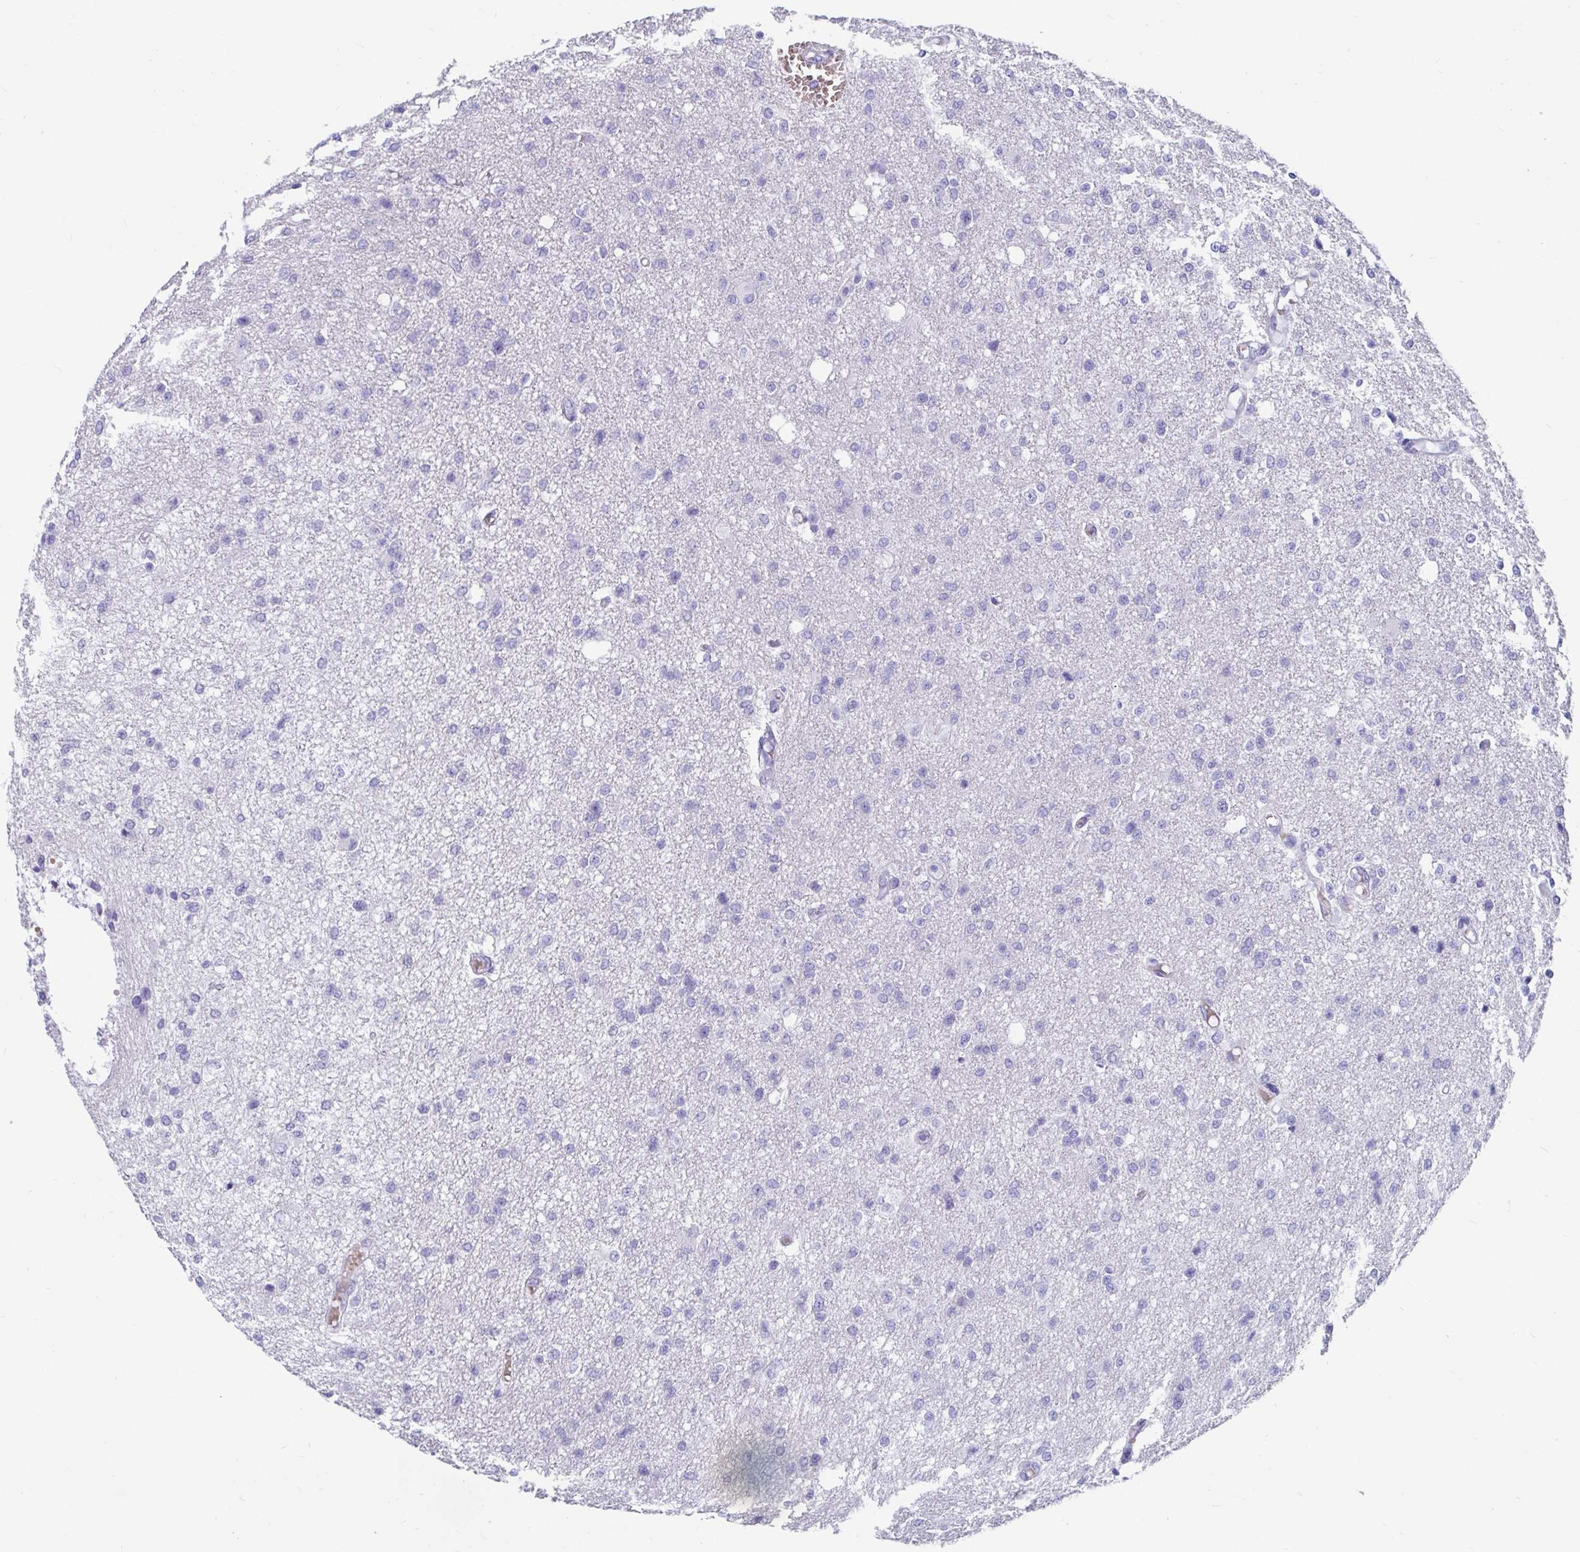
{"staining": {"intensity": "negative", "quantity": "none", "location": "none"}, "tissue": "glioma", "cell_type": "Tumor cells", "image_type": "cancer", "snomed": [{"axis": "morphology", "description": "Glioma, malignant, Low grade"}, {"axis": "topography", "description": "Brain"}], "caption": "Tumor cells show no significant protein staining in low-grade glioma (malignant).", "gene": "ZPBP2", "patient": {"sex": "male", "age": 26}}